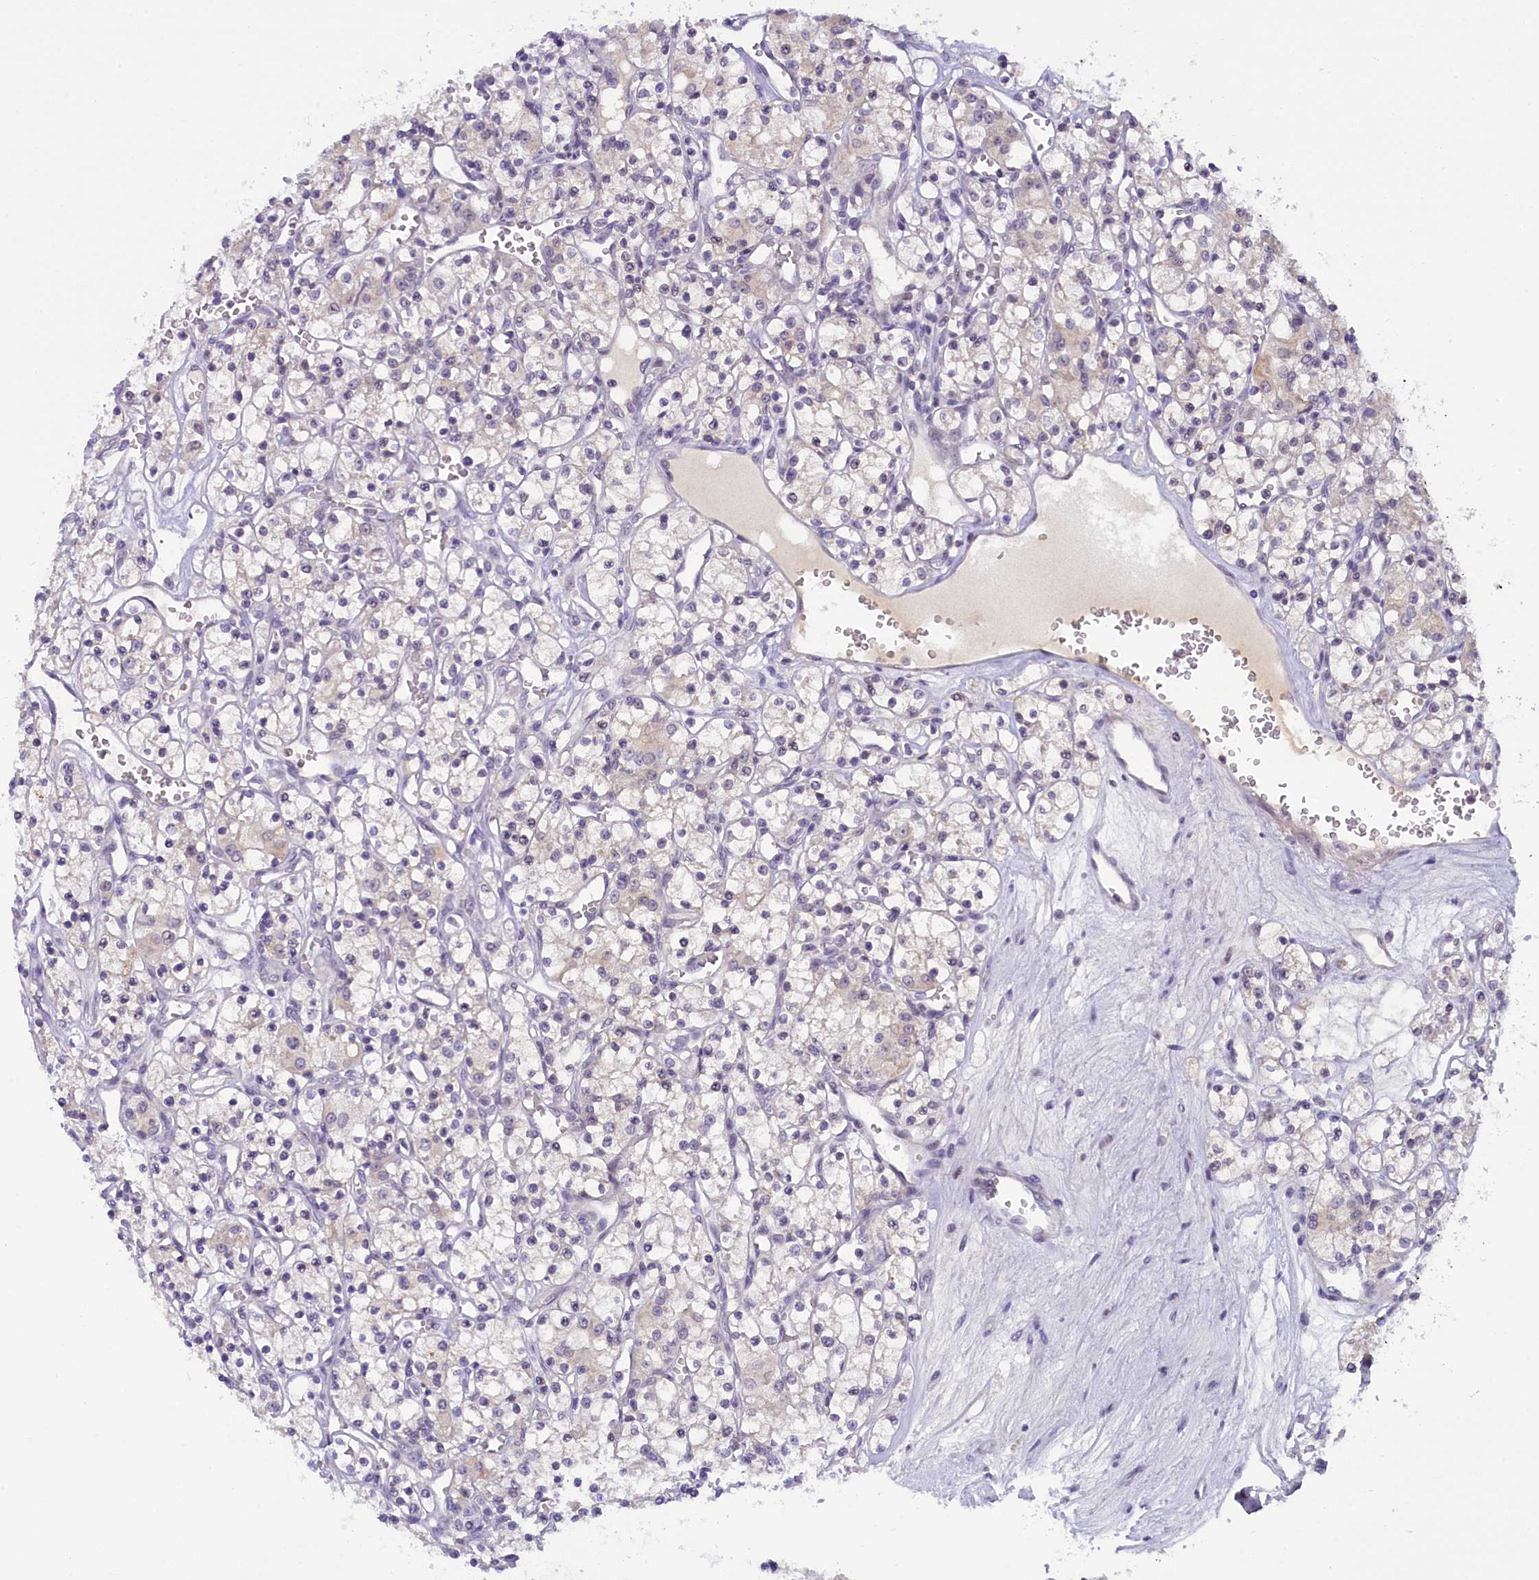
{"staining": {"intensity": "negative", "quantity": "none", "location": "none"}, "tissue": "renal cancer", "cell_type": "Tumor cells", "image_type": "cancer", "snomed": [{"axis": "morphology", "description": "Adenocarcinoma, NOS"}, {"axis": "topography", "description": "Kidney"}], "caption": "High power microscopy micrograph of an immunohistochemistry (IHC) histopathology image of adenocarcinoma (renal), revealing no significant staining in tumor cells. Nuclei are stained in blue.", "gene": "CRAMP1", "patient": {"sex": "female", "age": 59}}